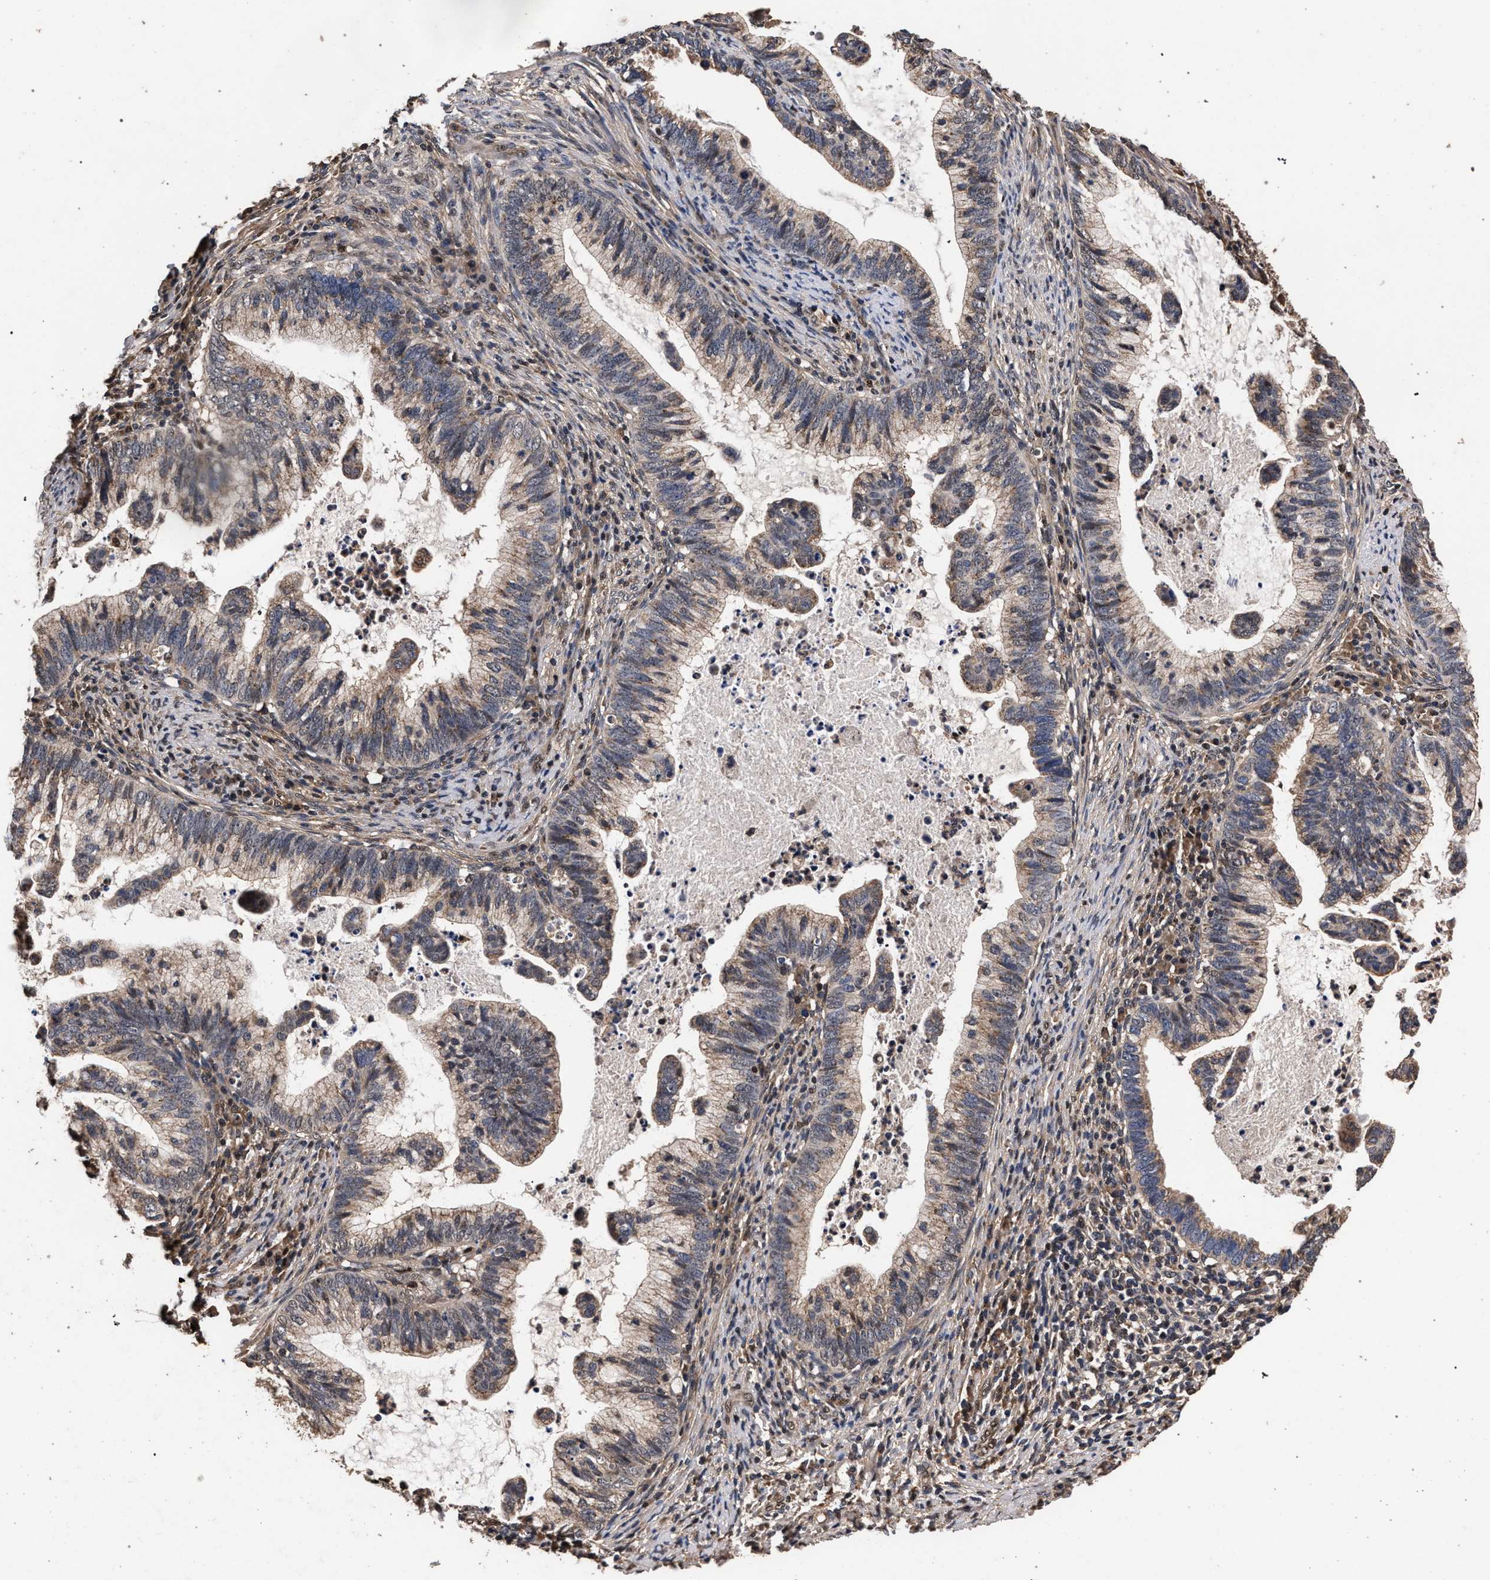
{"staining": {"intensity": "weak", "quantity": ">75%", "location": "cytoplasmic/membranous"}, "tissue": "cervical cancer", "cell_type": "Tumor cells", "image_type": "cancer", "snomed": [{"axis": "morphology", "description": "Adenocarcinoma, NOS"}, {"axis": "topography", "description": "Cervix"}], "caption": "Brown immunohistochemical staining in human cervical adenocarcinoma reveals weak cytoplasmic/membranous expression in about >75% of tumor cells.", "gene": "ACOX1", "patient": {"sex": "female", "age": 36}}